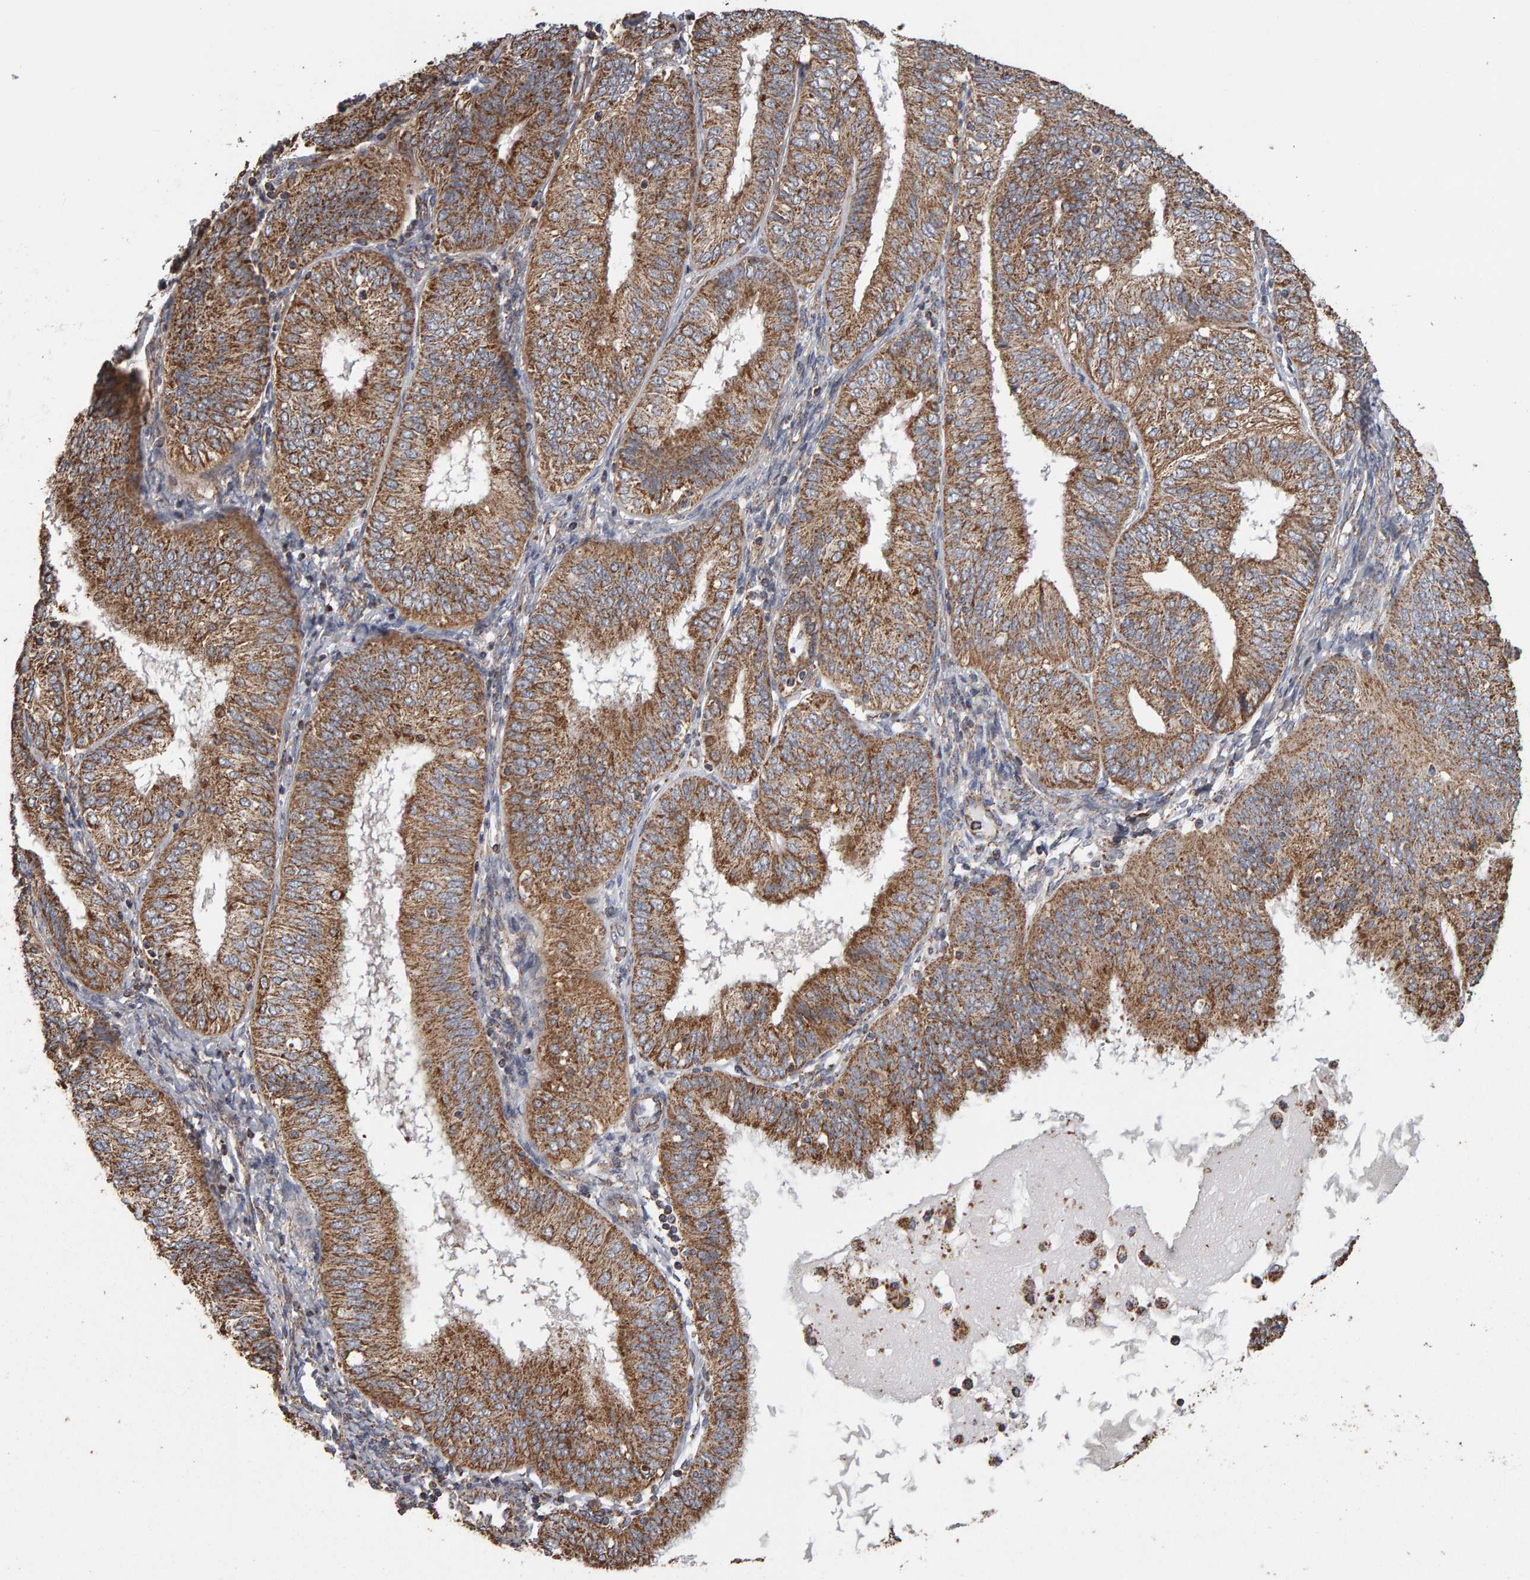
{"staining": {"intensity": "moderate", "quantity": ">75%", "location": "cytoplasmic/membranous"}, "tissue": "endometrial cancer", "cell_type": "Tumor cells", "image_type": "cancer", "snomed": [{"axis": "morphology", "description": "Adenocarcinoma, NOS"}, {"axis": "topography", "description": "Endometrium"}], "caption": "Endometrial cancer stained with IHC displays moderate cytoplasmic/membranous expression in approximately >75% of tumor cells. (Brightfield microscopy of DAB IHC at high magnification).", "gene": "TOM1L1", "patient": {"sex": "female", "age": 58}}